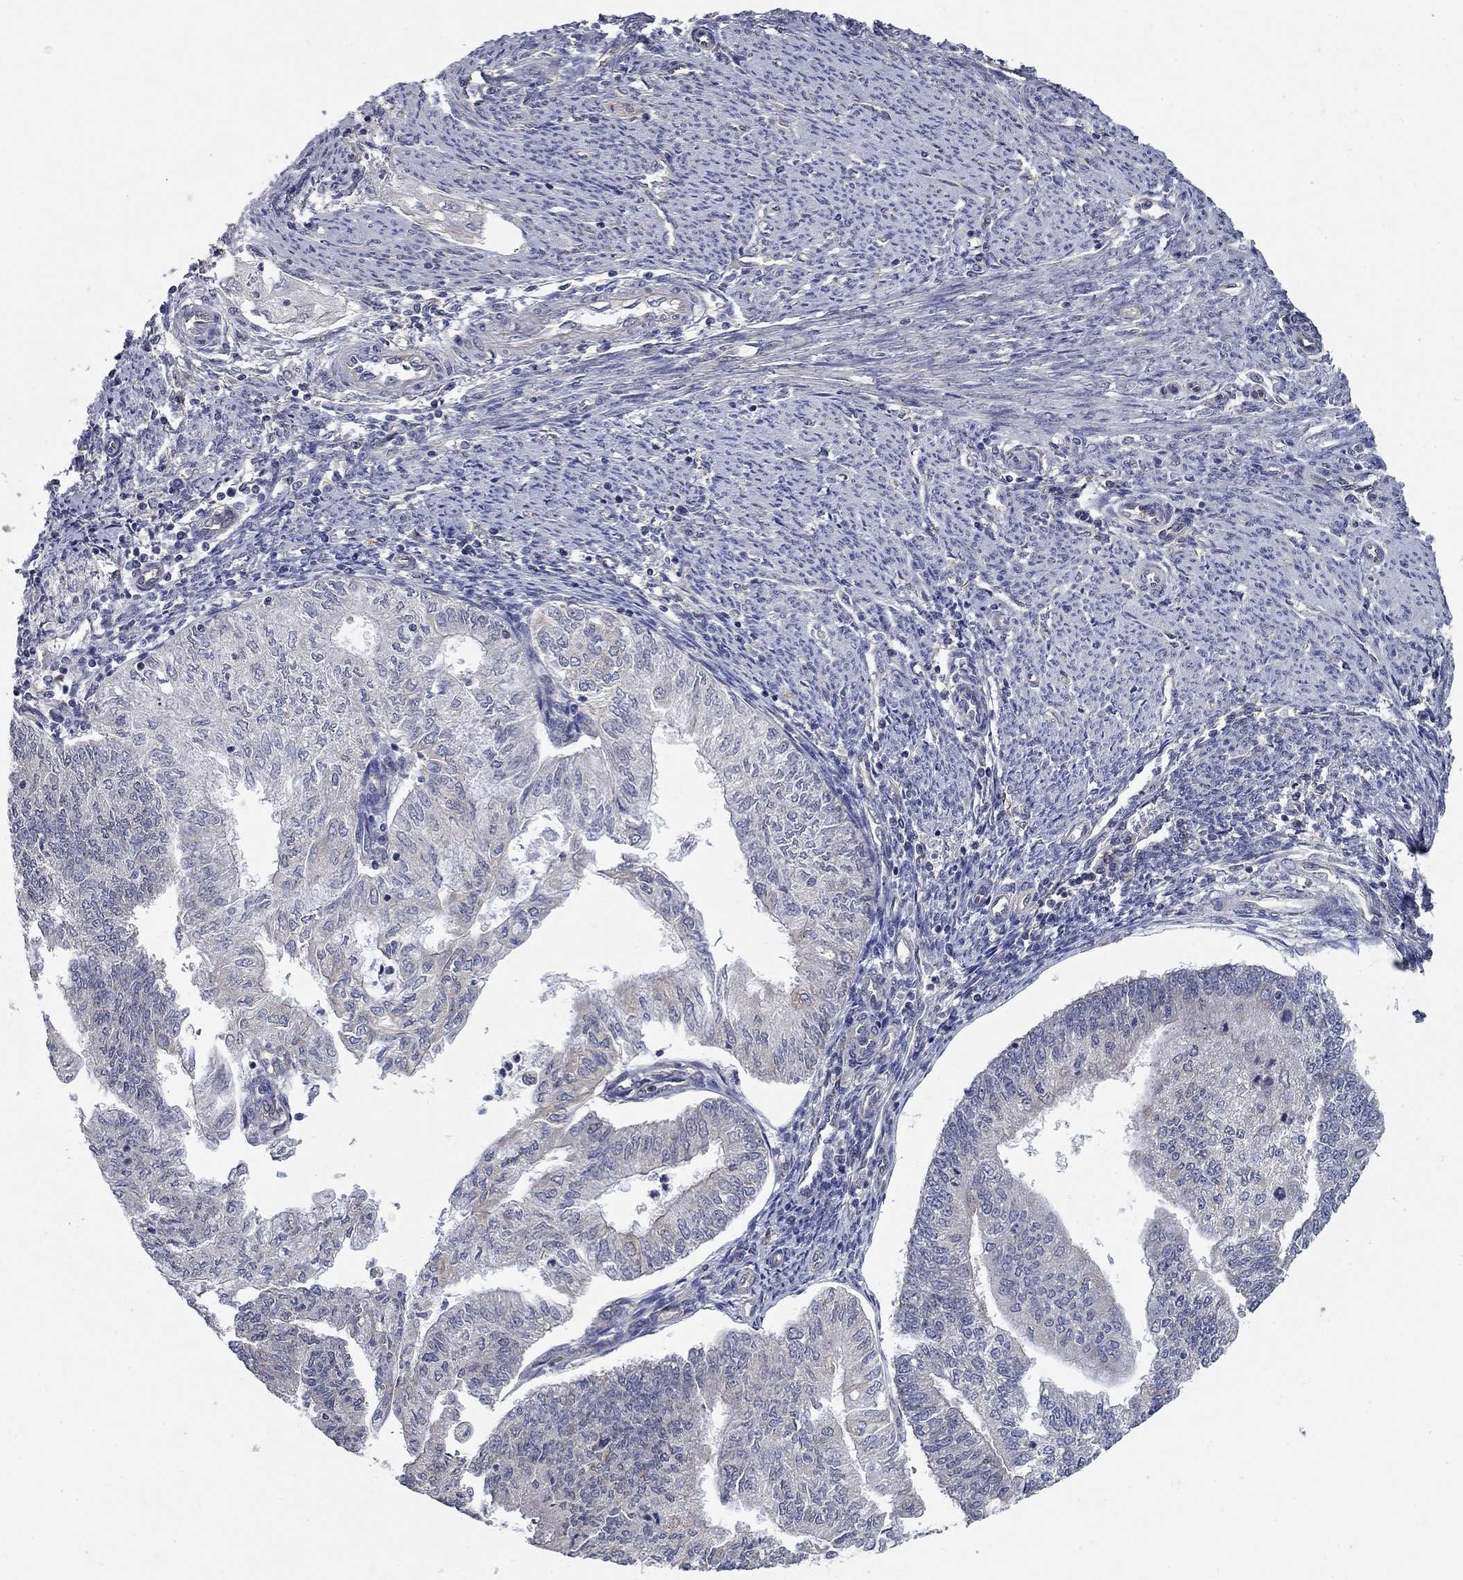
{"staining": {"intensity": "negative", "quantity": "none", "location": "none"}, "tissue": "endometrial cancer", "cell_type": "Tumor cells", "image_type": "cancer", "snomed": [{"axis": "morphology", "description": "Adenocarcinoma, NOS"}, {"axis": "topography", "description": "Endometrium"}], "caption": "Endometrial adenocarcinoma was stained to show a protein in brown. There is no significant expression in tumor cells.", "gene": "WASF3", "patient": {"sex": "female", "age": 59}}